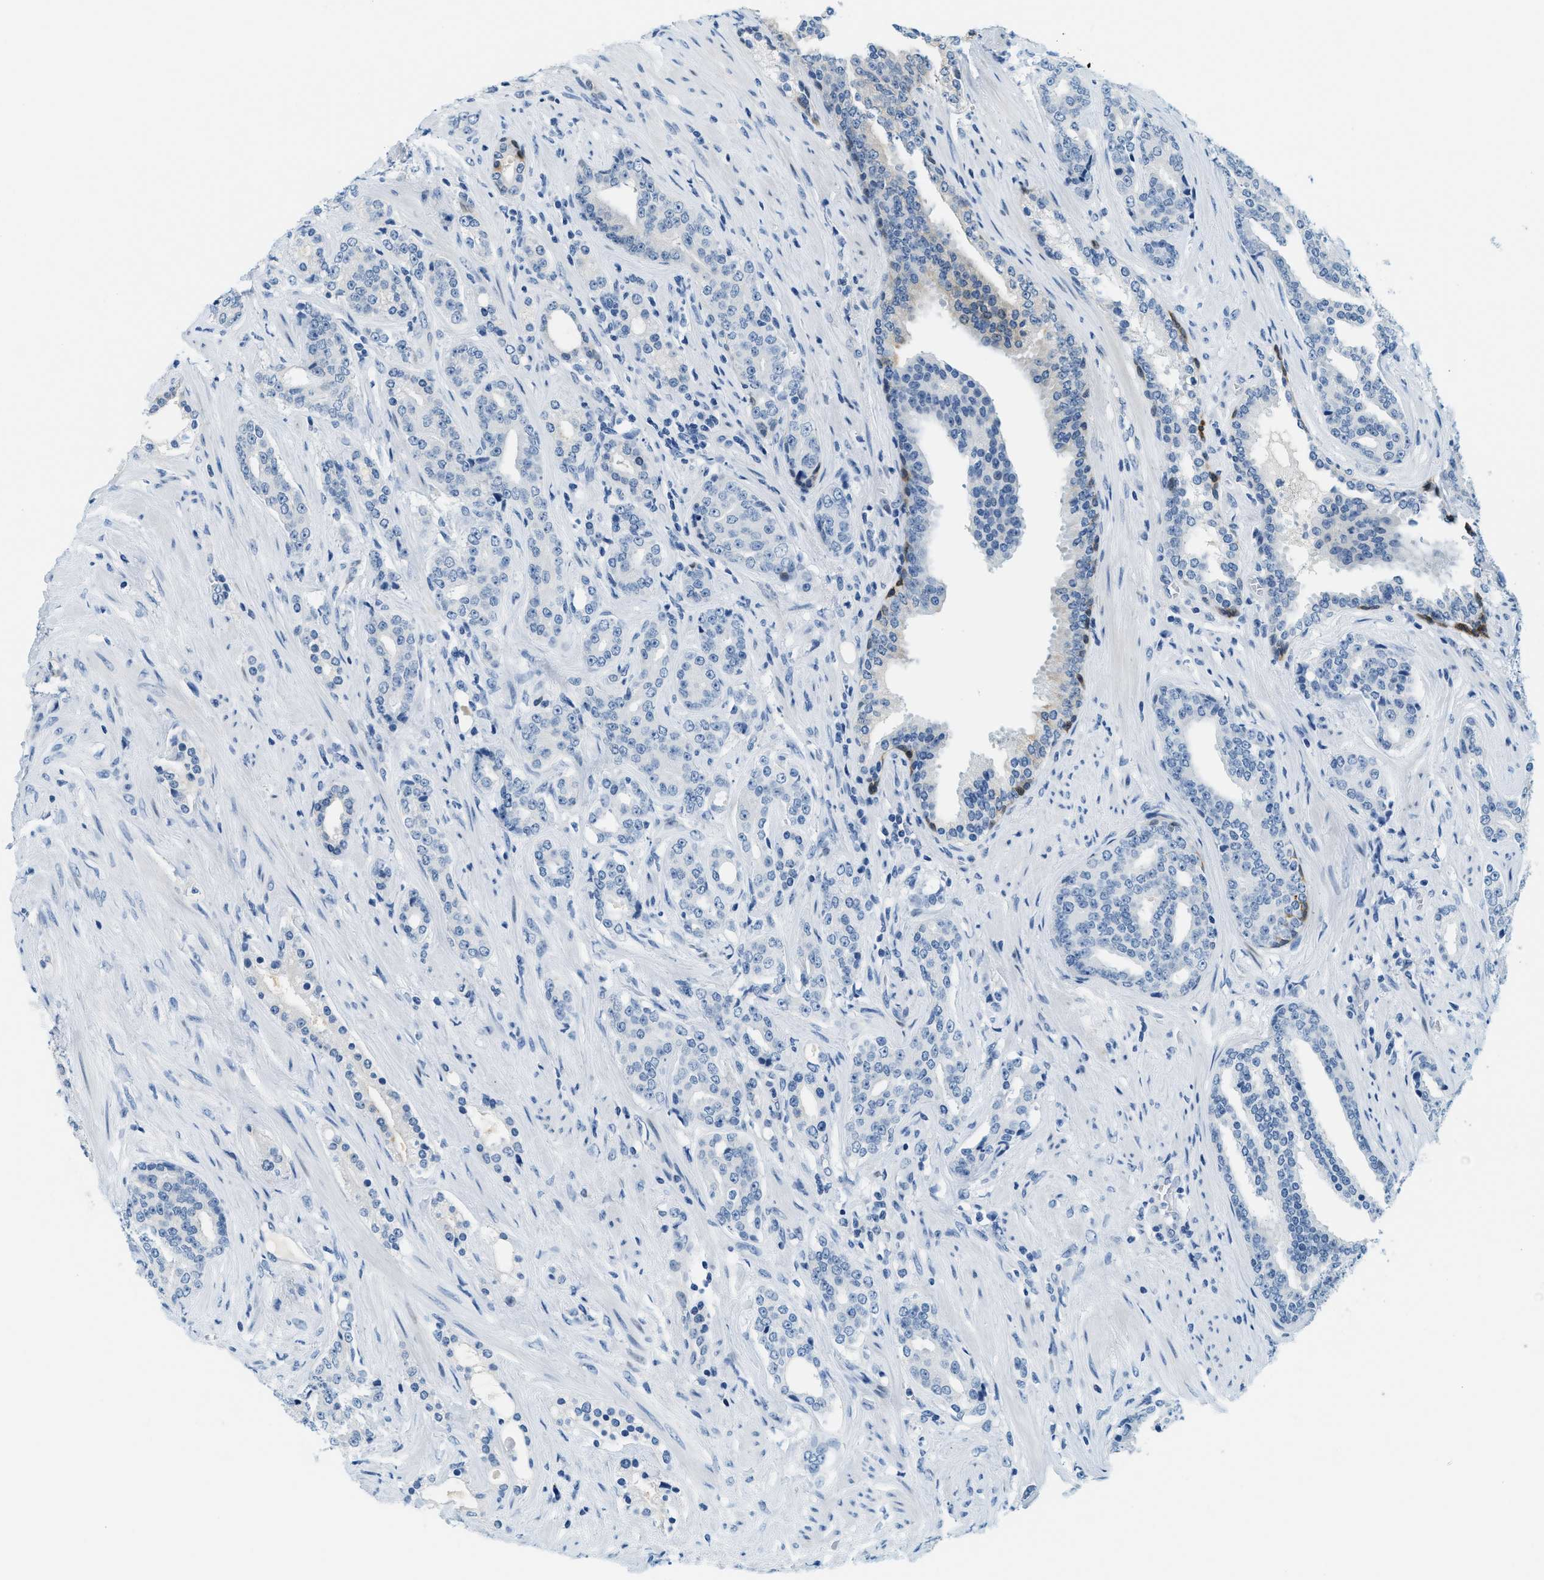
{"staining": {"intensity": "negative", "quantity": "none", "location": "none"}, "tissue": "prostate cancer", "cell_type": "Tumor cells", "image_type": "cancer", "snomed": [{"axis": "morphology", "description": "Adenocarcinoma, High grade"}, {"axis": "topography", "description": "Prostate"}], "caption": "Protein analysis of adenocarcinoma (high-grade) (prostate) demonstrates no significant expression in tumor cells.", "gene": "CYP4X1", "patient": {"sex": "male", "age": 71}}